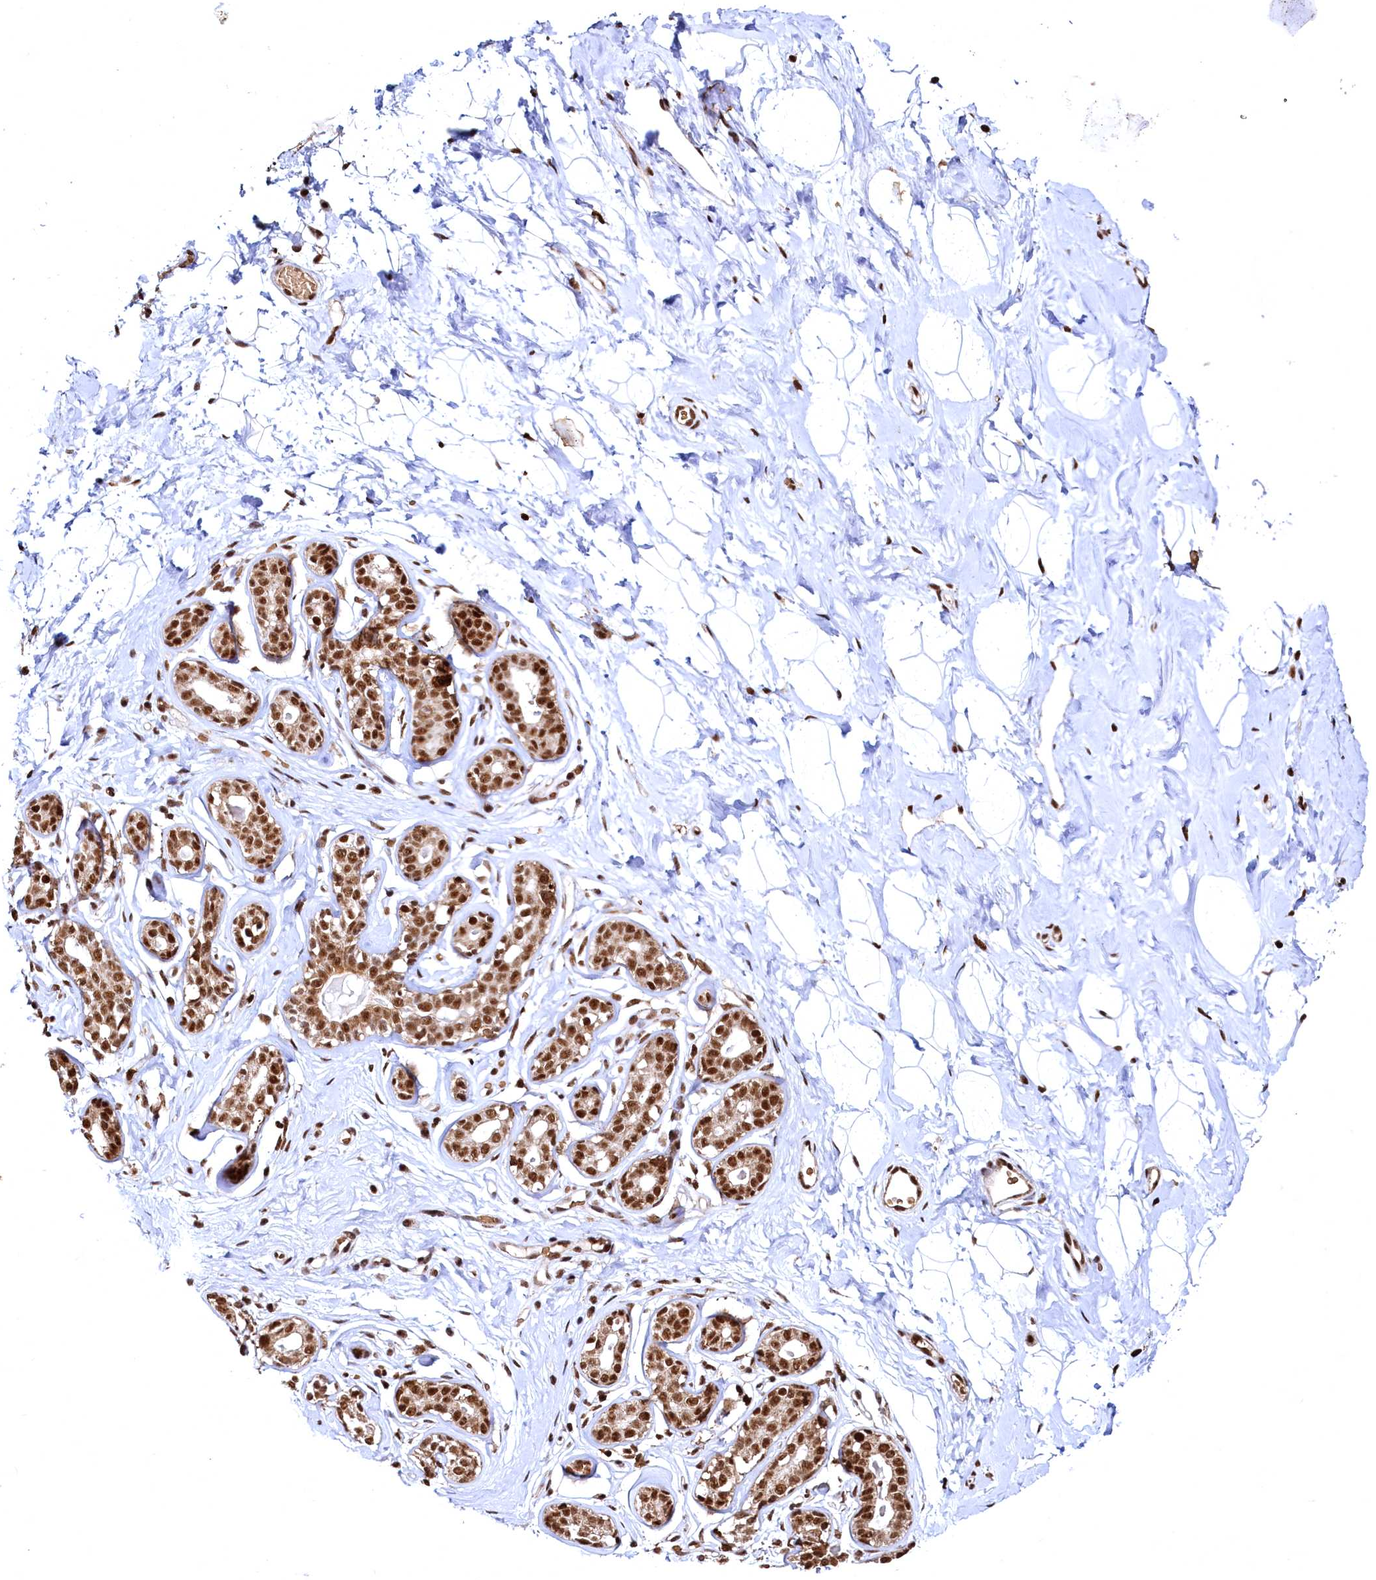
{"staining": {"intensity": "strong", "quantity": ">75%", "location": "nuclear"}, "tissue": "breast", "cell_type": "Adipocytes", "image_type": "normal", "snomed": [{"axis": "morphology", "description": "Normal tissue, NOS"}, {"axis": "morphology", "description": "Adenoma, NOS"}, {"axis": "topography", "description": "Breast"}], "caption": "DAB immunohistochemical staining of unremarkable breast reveals strong nuclear protein staining in approximately >75% of adipocytes. The staining is performed using DAB (3,3'-diaminobenzidine) brown chromogen to label protein expression. The nuclei are counter-stained blue using hematoxylin.", "gene": "RSRC2", "patient": {"sex": "female", "age": 23}}